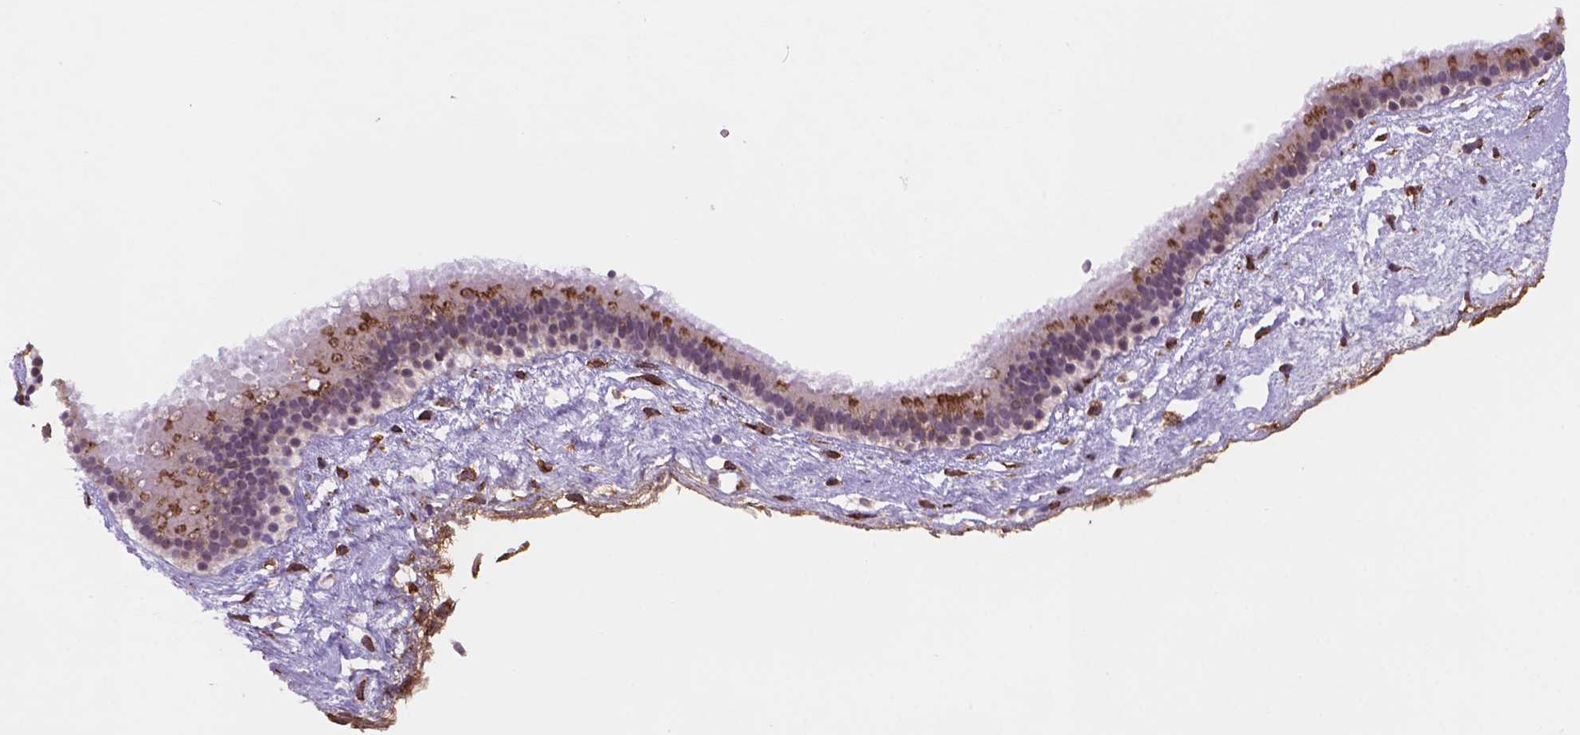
{"staining": {"intensity": "strong", "quantity": "25%-75%", "location": "cytoplasmic/membranous"}, "tissue": "nasopharynx", "cell_type": "Respiratory epithelial cells", "image_type": "normal", "snomed": [{"axis": "morphology", "description": "Normal tissue, NOS"}, {"axis": "topography", "description": "Nasopharynx"}], "caption": "Nasopharynx stained with IHC reveals strong cytoplasmic/membranous staining in about 25%-75% of respiratory epithelial cells.", "gene": "FNIP1", "patient": {"sex": "male", "age": 24}}